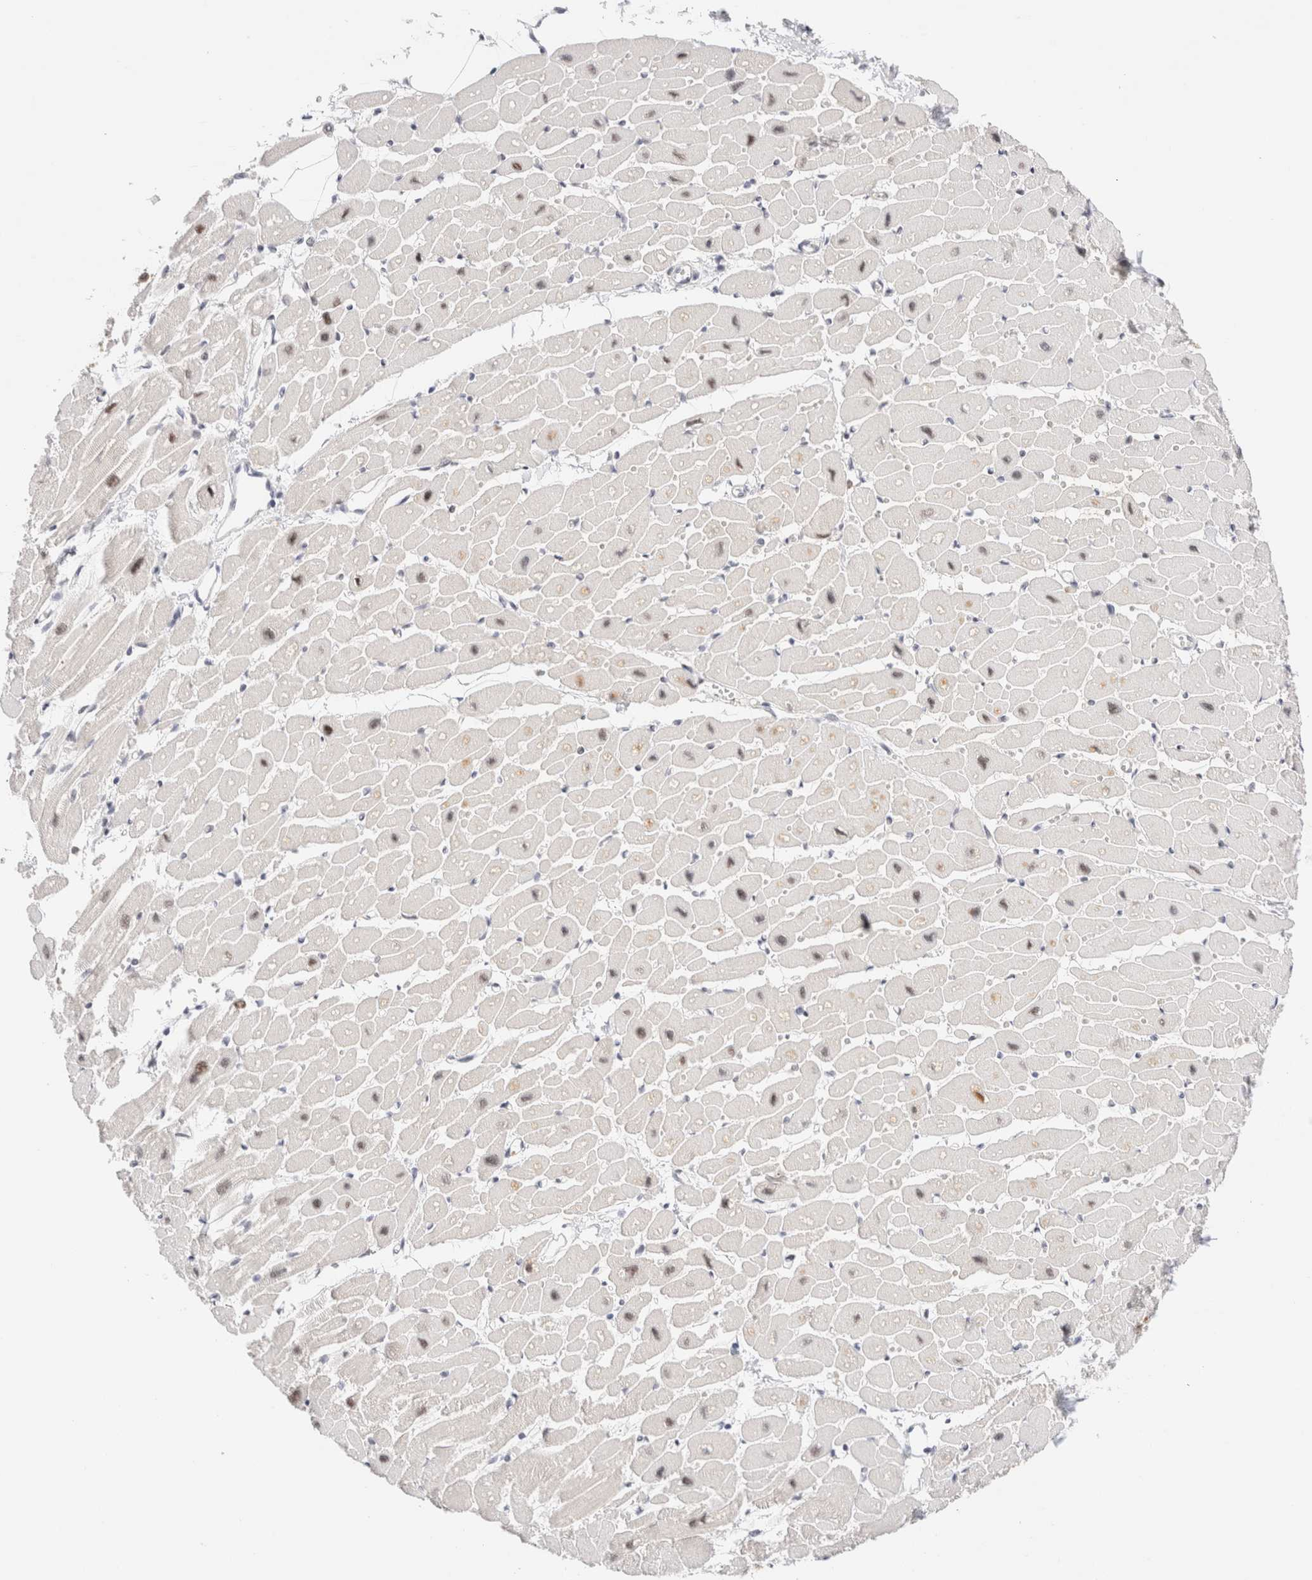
{"staining": {"intensity": "strong", "quantity": "25%-75%", "location": "nuclear"}, "tissue": "heart muscle", "cell_type": "Cardiomyocytes", "image_type": "normal", "snomed": [{"axis": "morphology", "description": "Normal tissue, NOS"}, {"axis": "topography", "description": "Heart"}], "caption": "Heart muscle stained with a brown dye reveals strong nuclear positive expression in about 25%-75% of cardiomyocytes.", "gene": "ZNF282", "patient": {"sex": "female", "age": 54}}